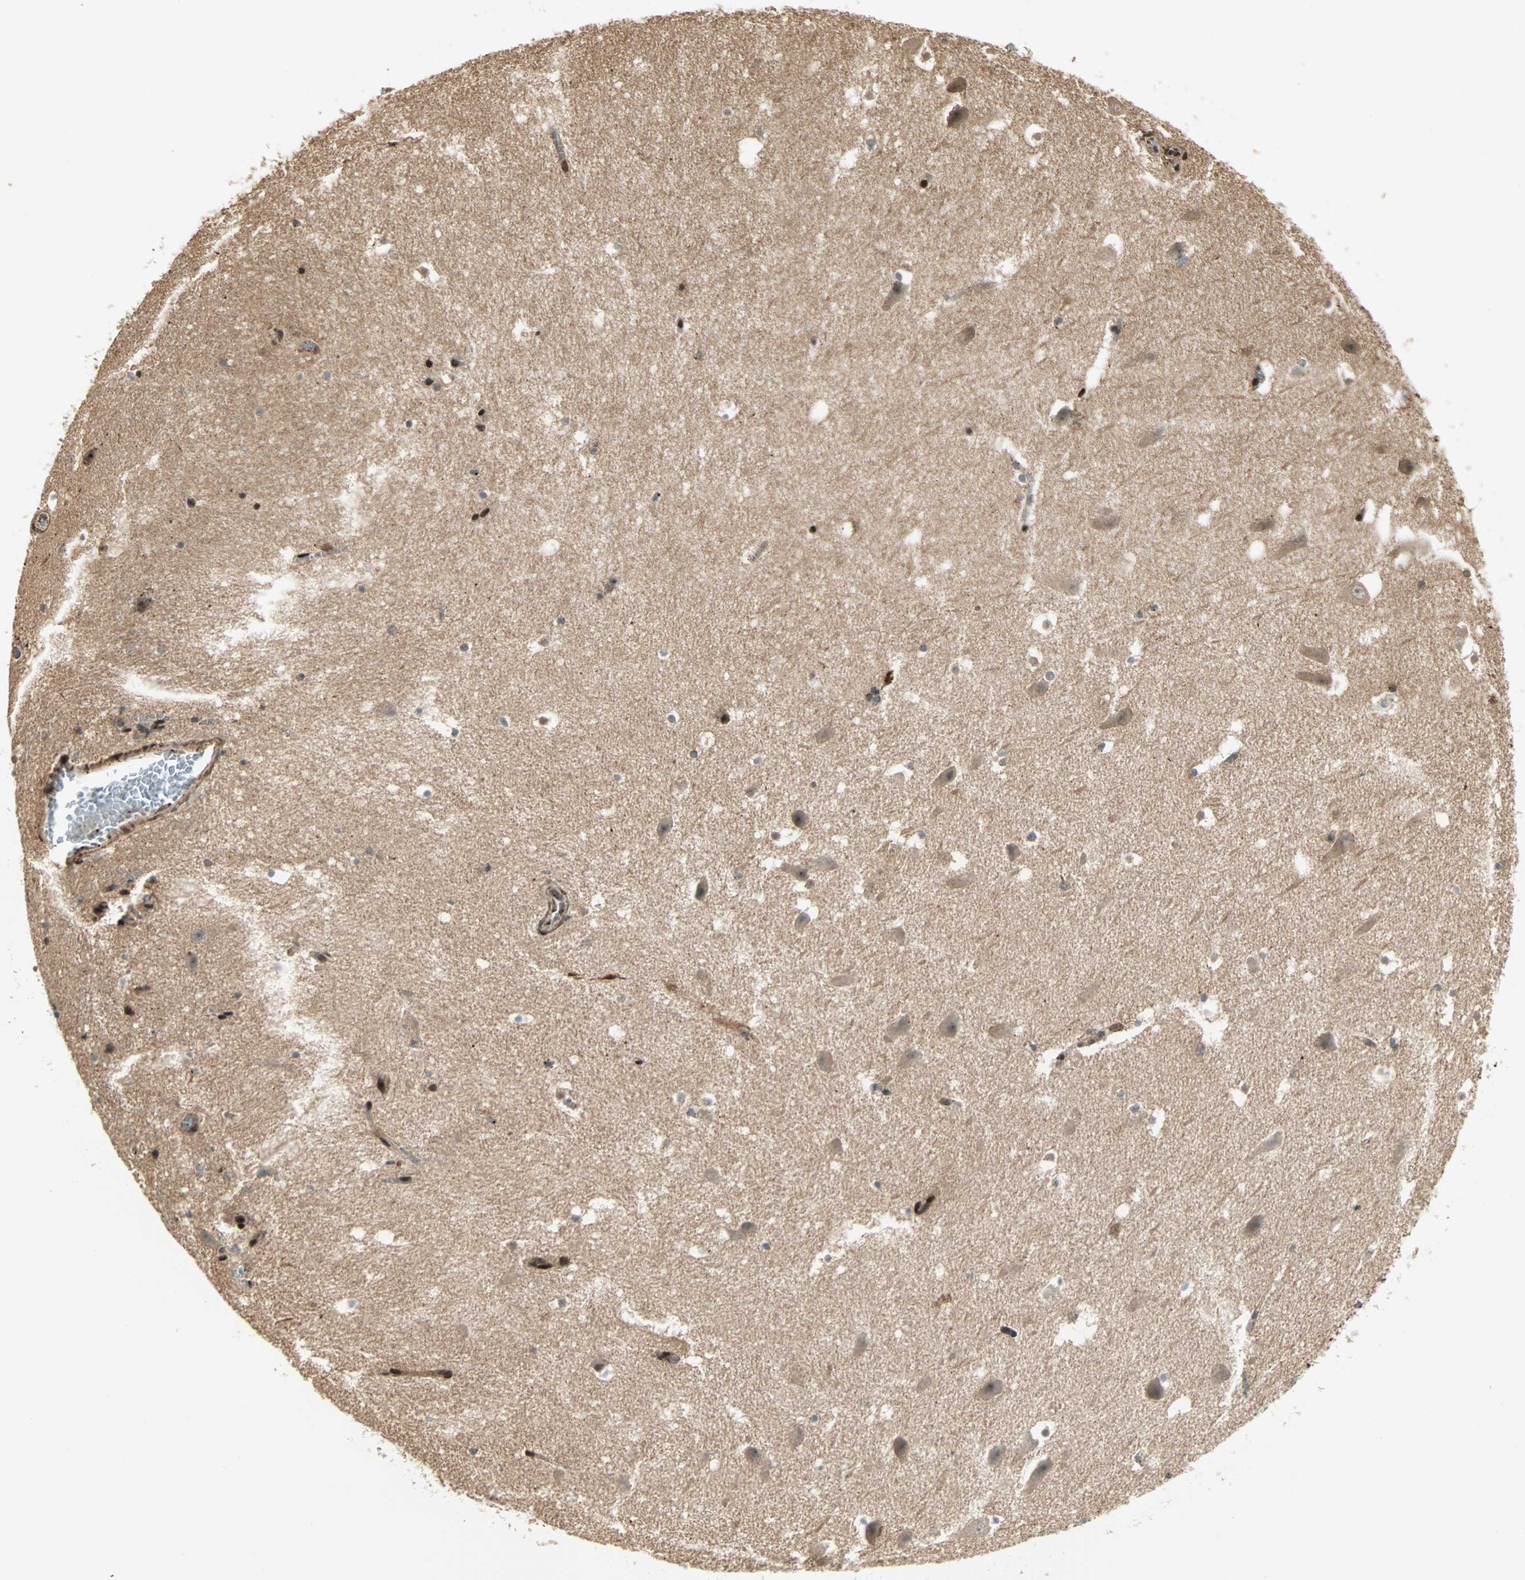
{"staining": {"intensity": "moderate", "quantity": ">75%", "location": "cytoplasmic/membranous"}, "tissue": "hippocampus", "cell_type": "Glial cells", "image_type": "normal", "snomed": [{"axis": "morphology", "description": "Normal tissue, NOS"}, {"axis": "topography", "description": "Hippocampus"}], "caption": "Moderate cytoplasmic/membranous staining is identified in approximately >75% of glial cells in benign hippocampus.", "gene": "ZBED9", "patient": {"sex": "male", "age": 45}}